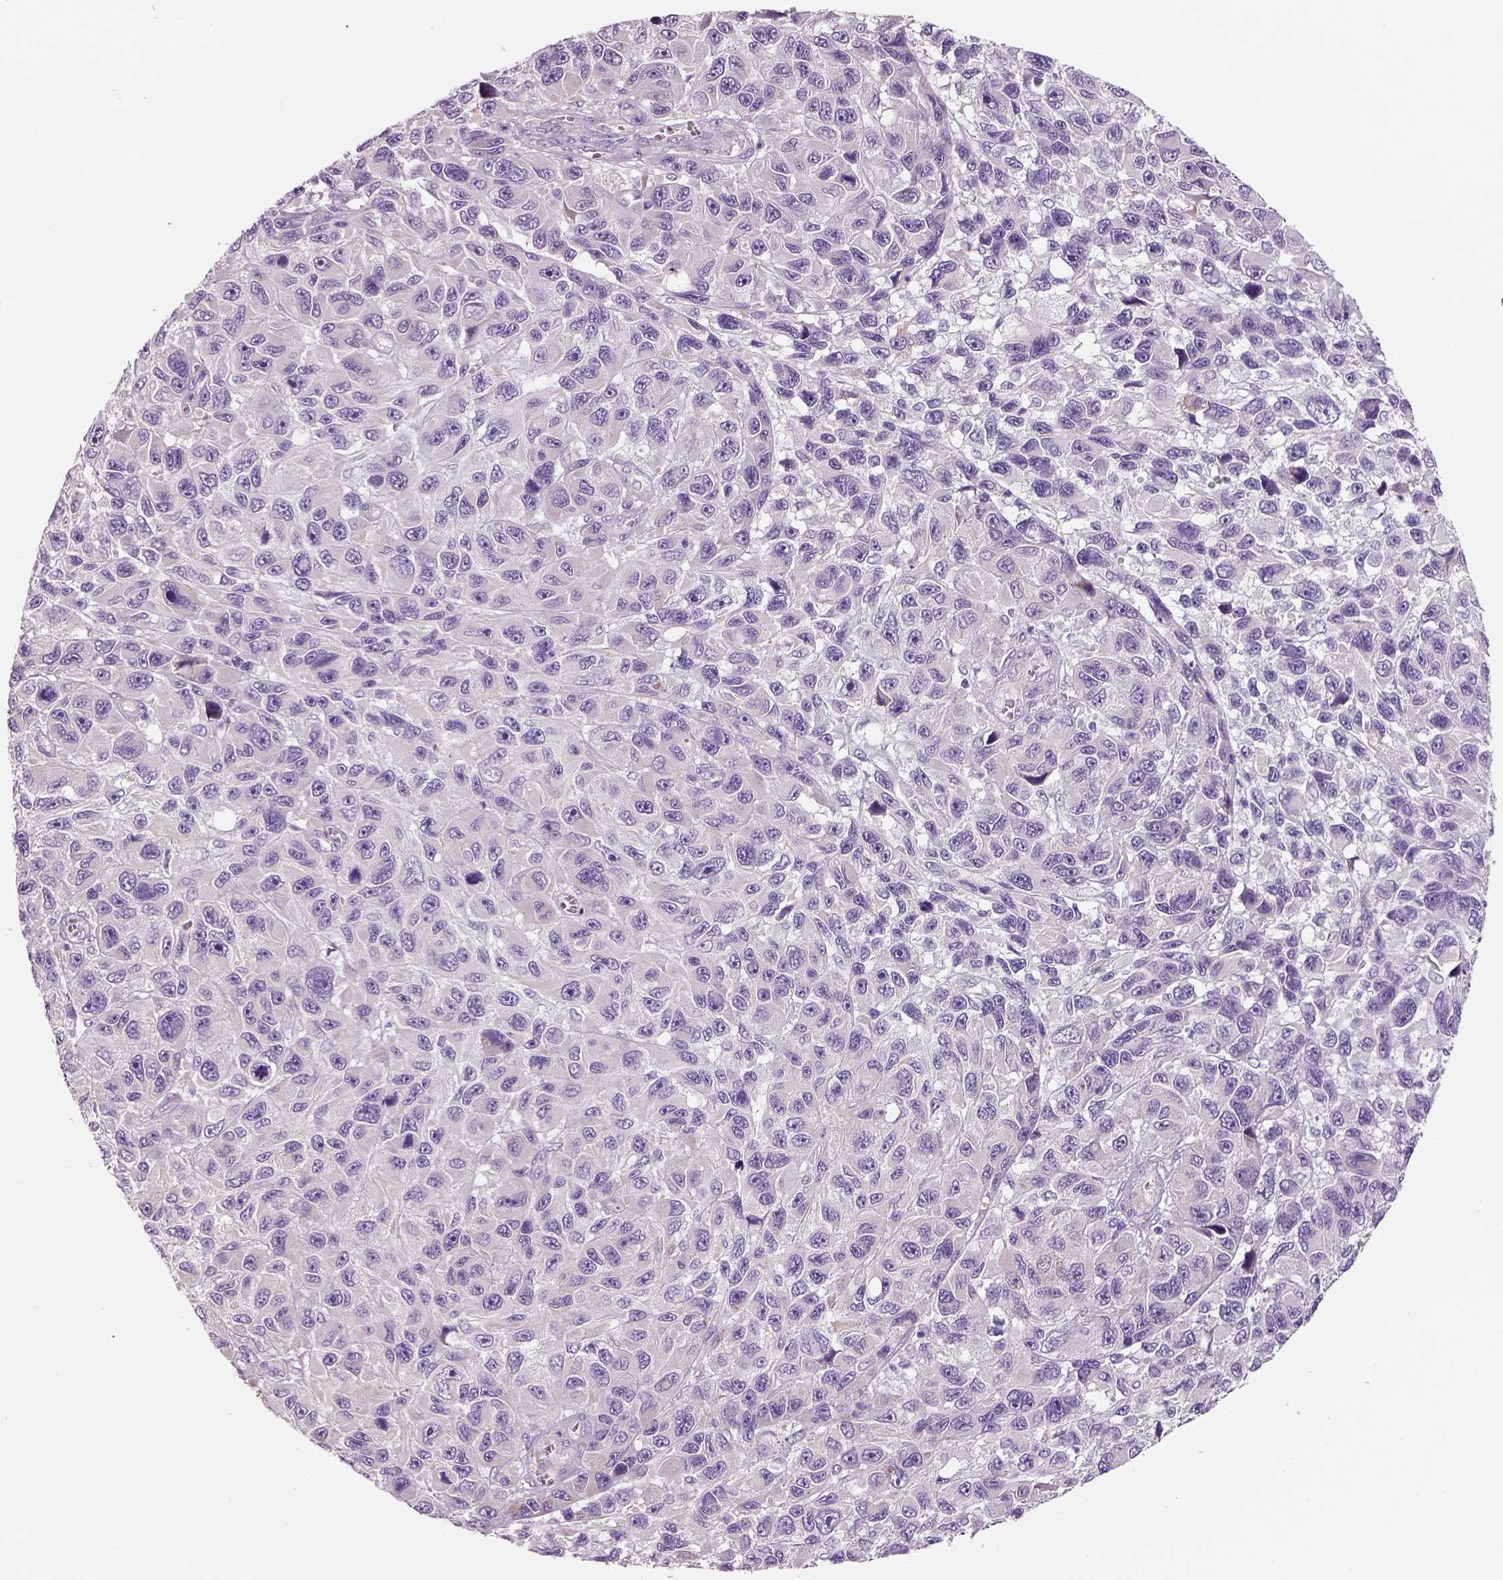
{"staining": {"intensity": "negative", "quantity": "none", "location": "none"}, "tissue": "melanoma", "cell_type": "Tumor cells", "image_type": "cancer", "snomed": [{"axis": "morphology", "description": "Malignant melanoma, NOS"}, {"axis": "topography", "description": "Skin"}], "caption": "Protein analysis of malignant melanoma demonstrates no significant staining in tumor cells. (DAB (3,3'-diaminobenzidine) IHC, high magnification).", "gene": "IFT52", "patient": {"sex": "male", "age": 53}}